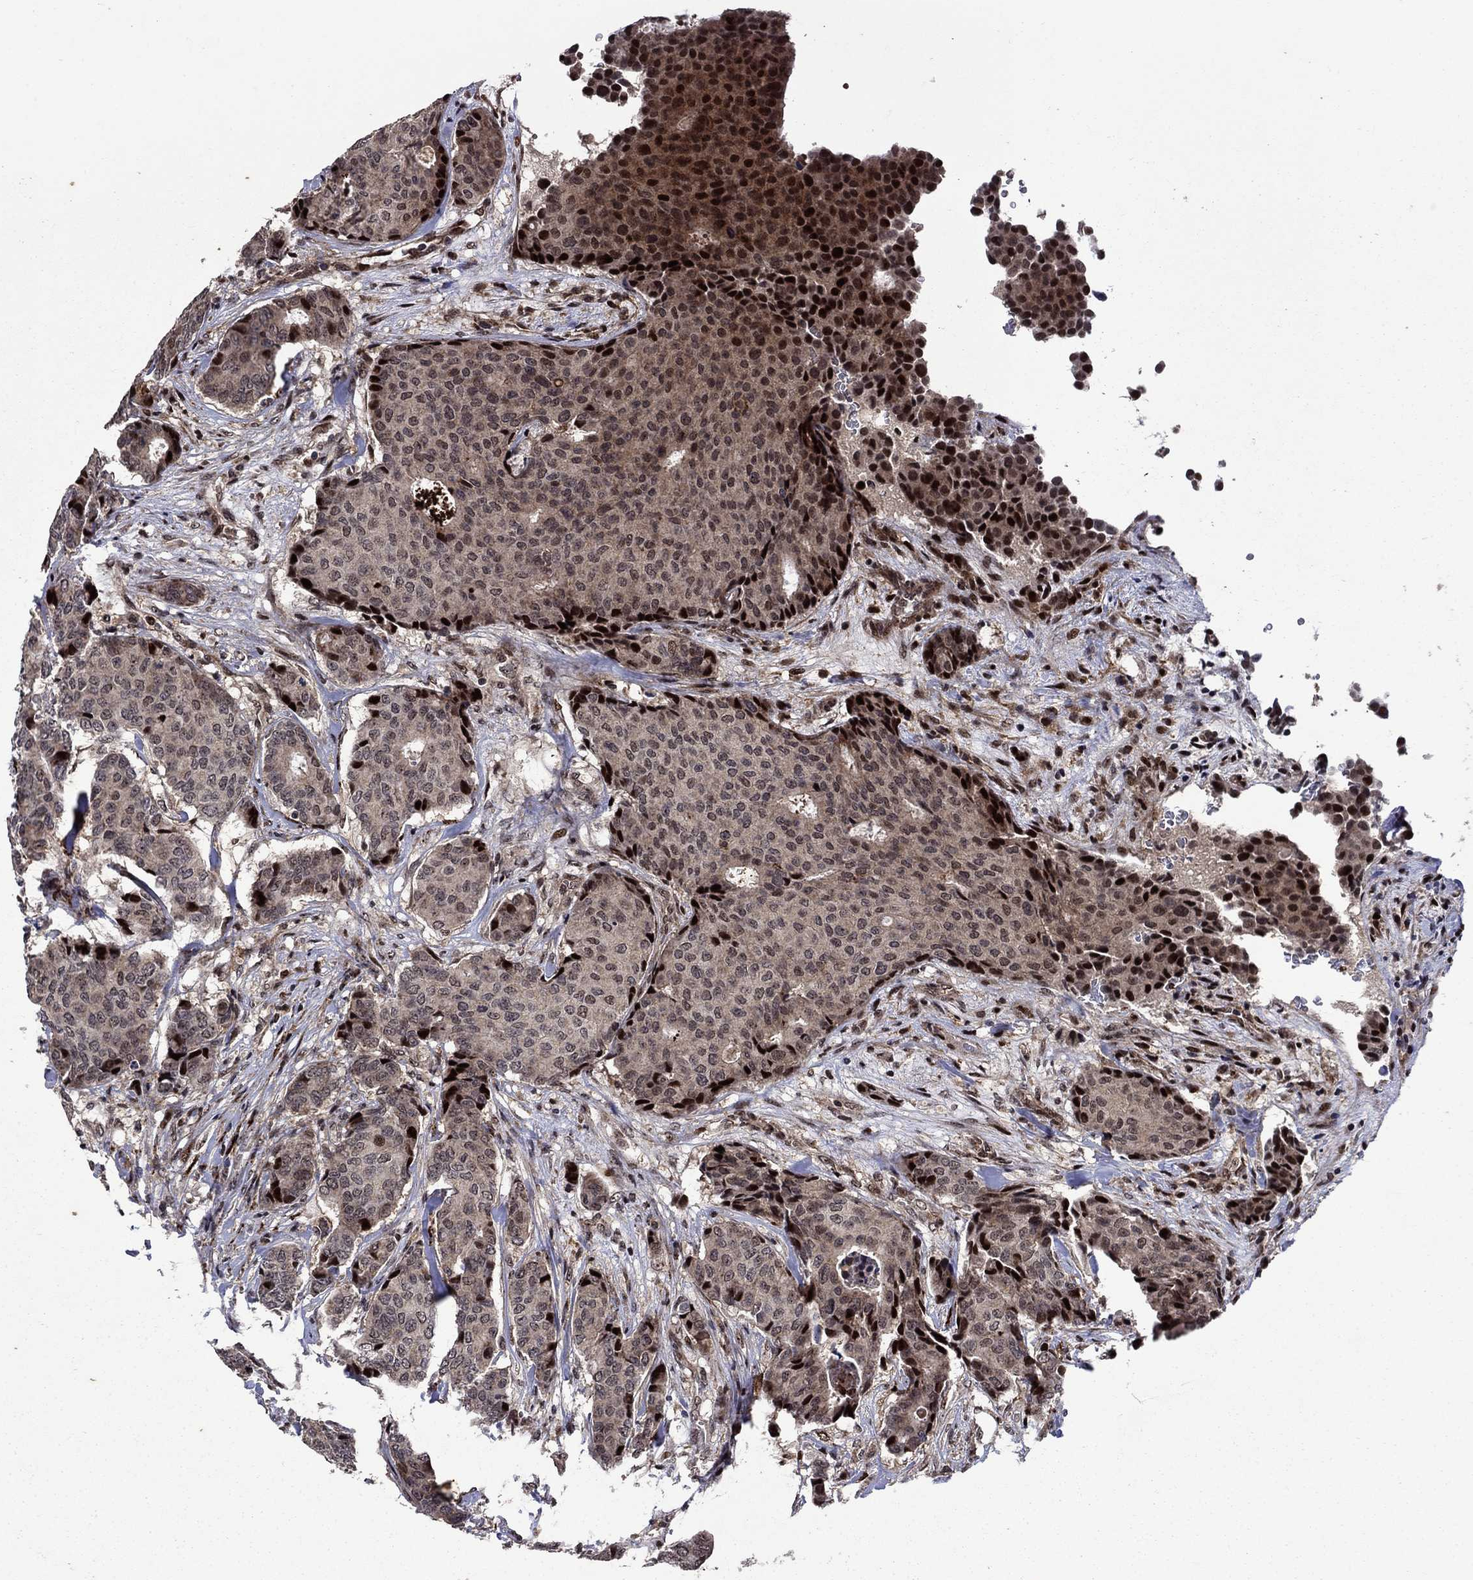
{"staining": {"intensity": "strong", "quantity": "<25%", "location": "cytoplasmic/membranous,nuclear"}, "tissue": "breast cancer", "cell_type": "Tumor cells", "image_type": "cancer", "snomed": [{"axis": "morphology", "description": "Duct carcinoma"}, {"axis": "topography", "description": "Breast"}], "caption": "Breast cancer stained for a protein (brown) exhibits strong cytoplasmic/membranous and nuclear positive positivity in about <25% of tumor cells.", "gene": "AGTPBP1", "patient": {"sex": "female", "age": 75}}